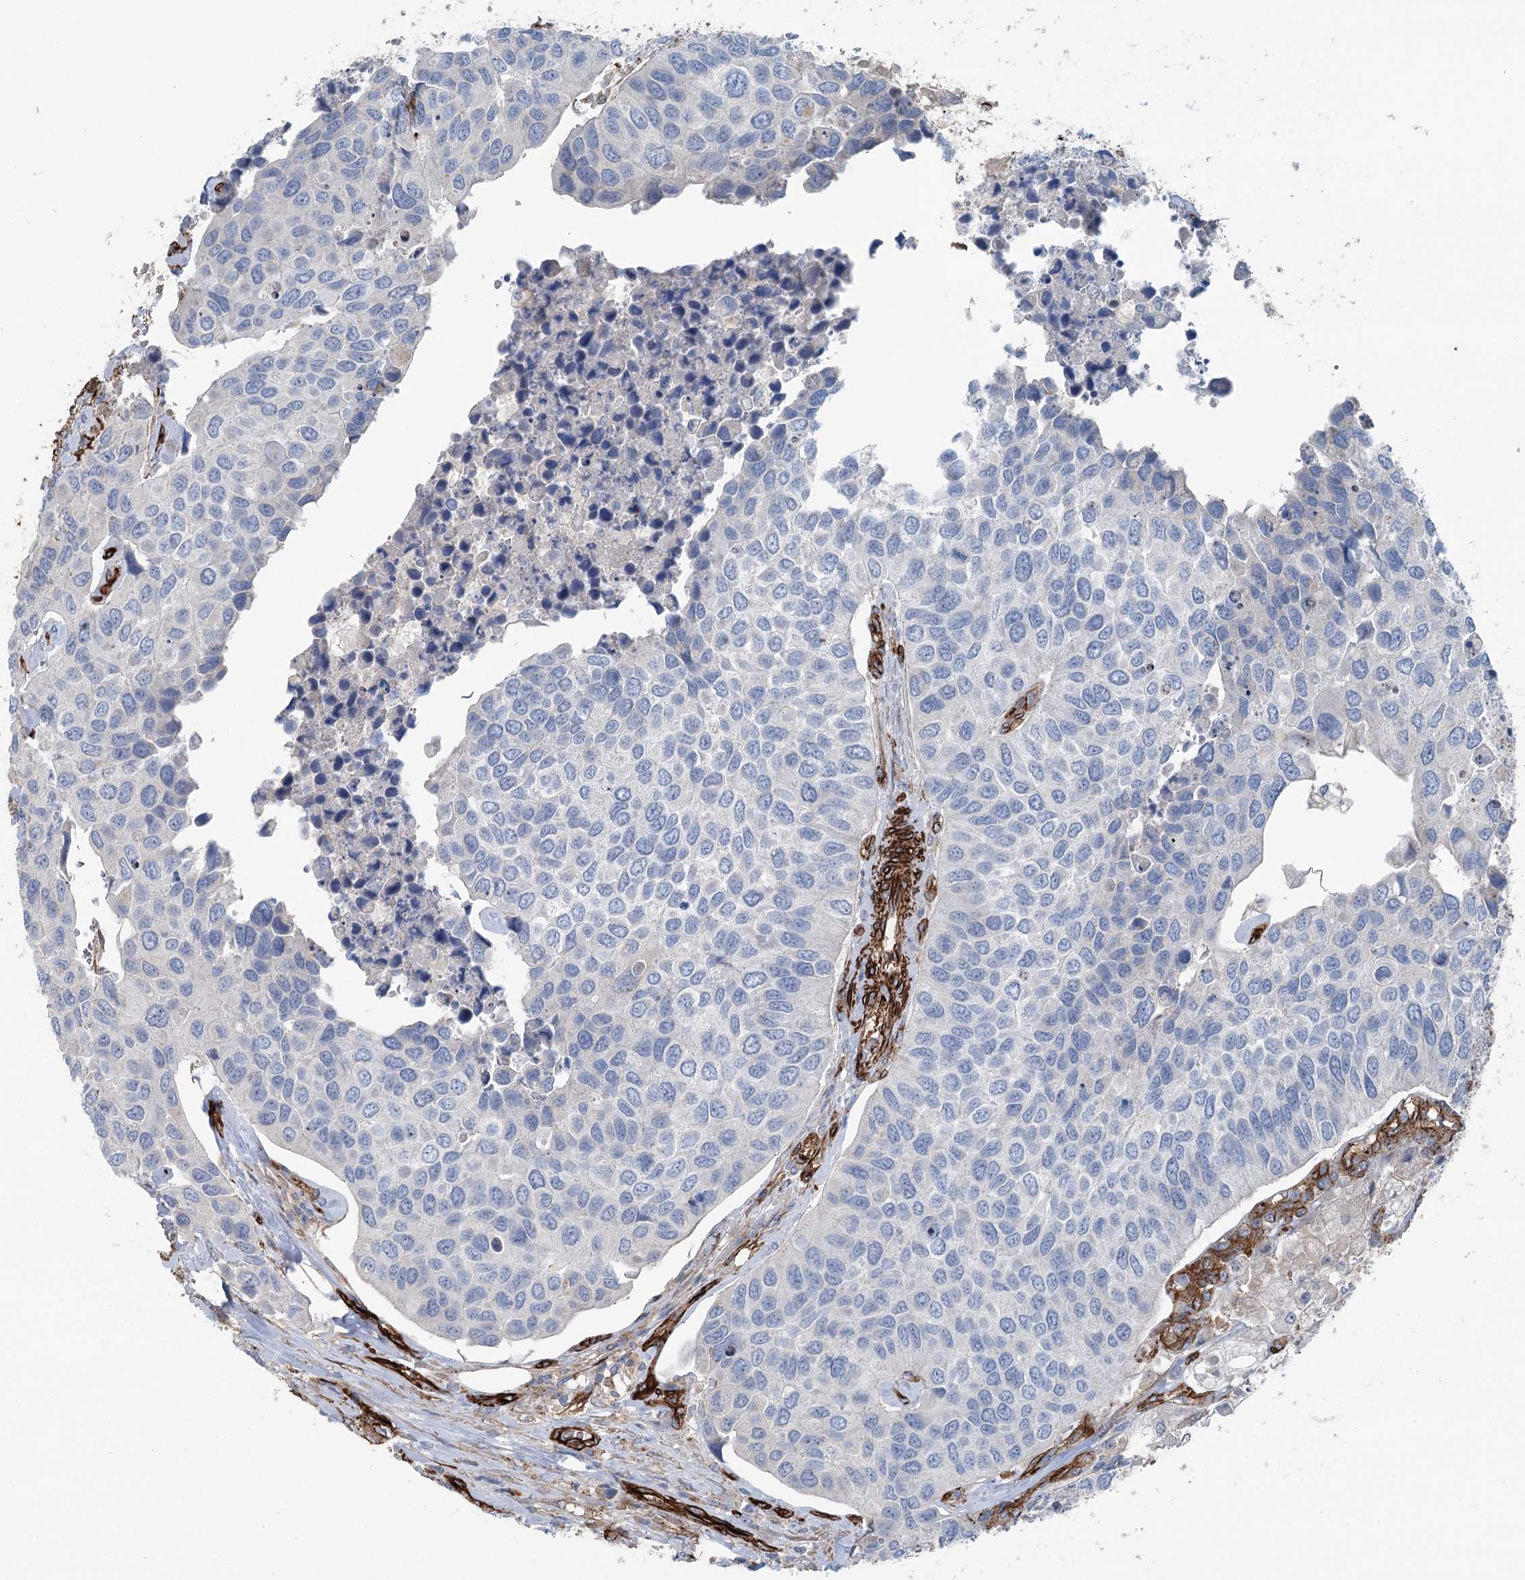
{"staining": {"intensity": "negative", "quantity": "none", "location": "none"}, "tissue": "urothelial cancer", "cell_type": "Tumor cells", "image_type": "cancer", "snomed": [{"axis": "morphology", "description": "Urothelial carcinoma, High grade"}, {"axis": "topography", "description": "Urinary bladder"}], "caption": "Immunohistochemistry image of human high-grade urothelial carcinoma stained for a protein (brown), which reveals no expression in tumor cells.", "gene": "IQSEC1", "patient": {"sex": "male", "age": 74}}